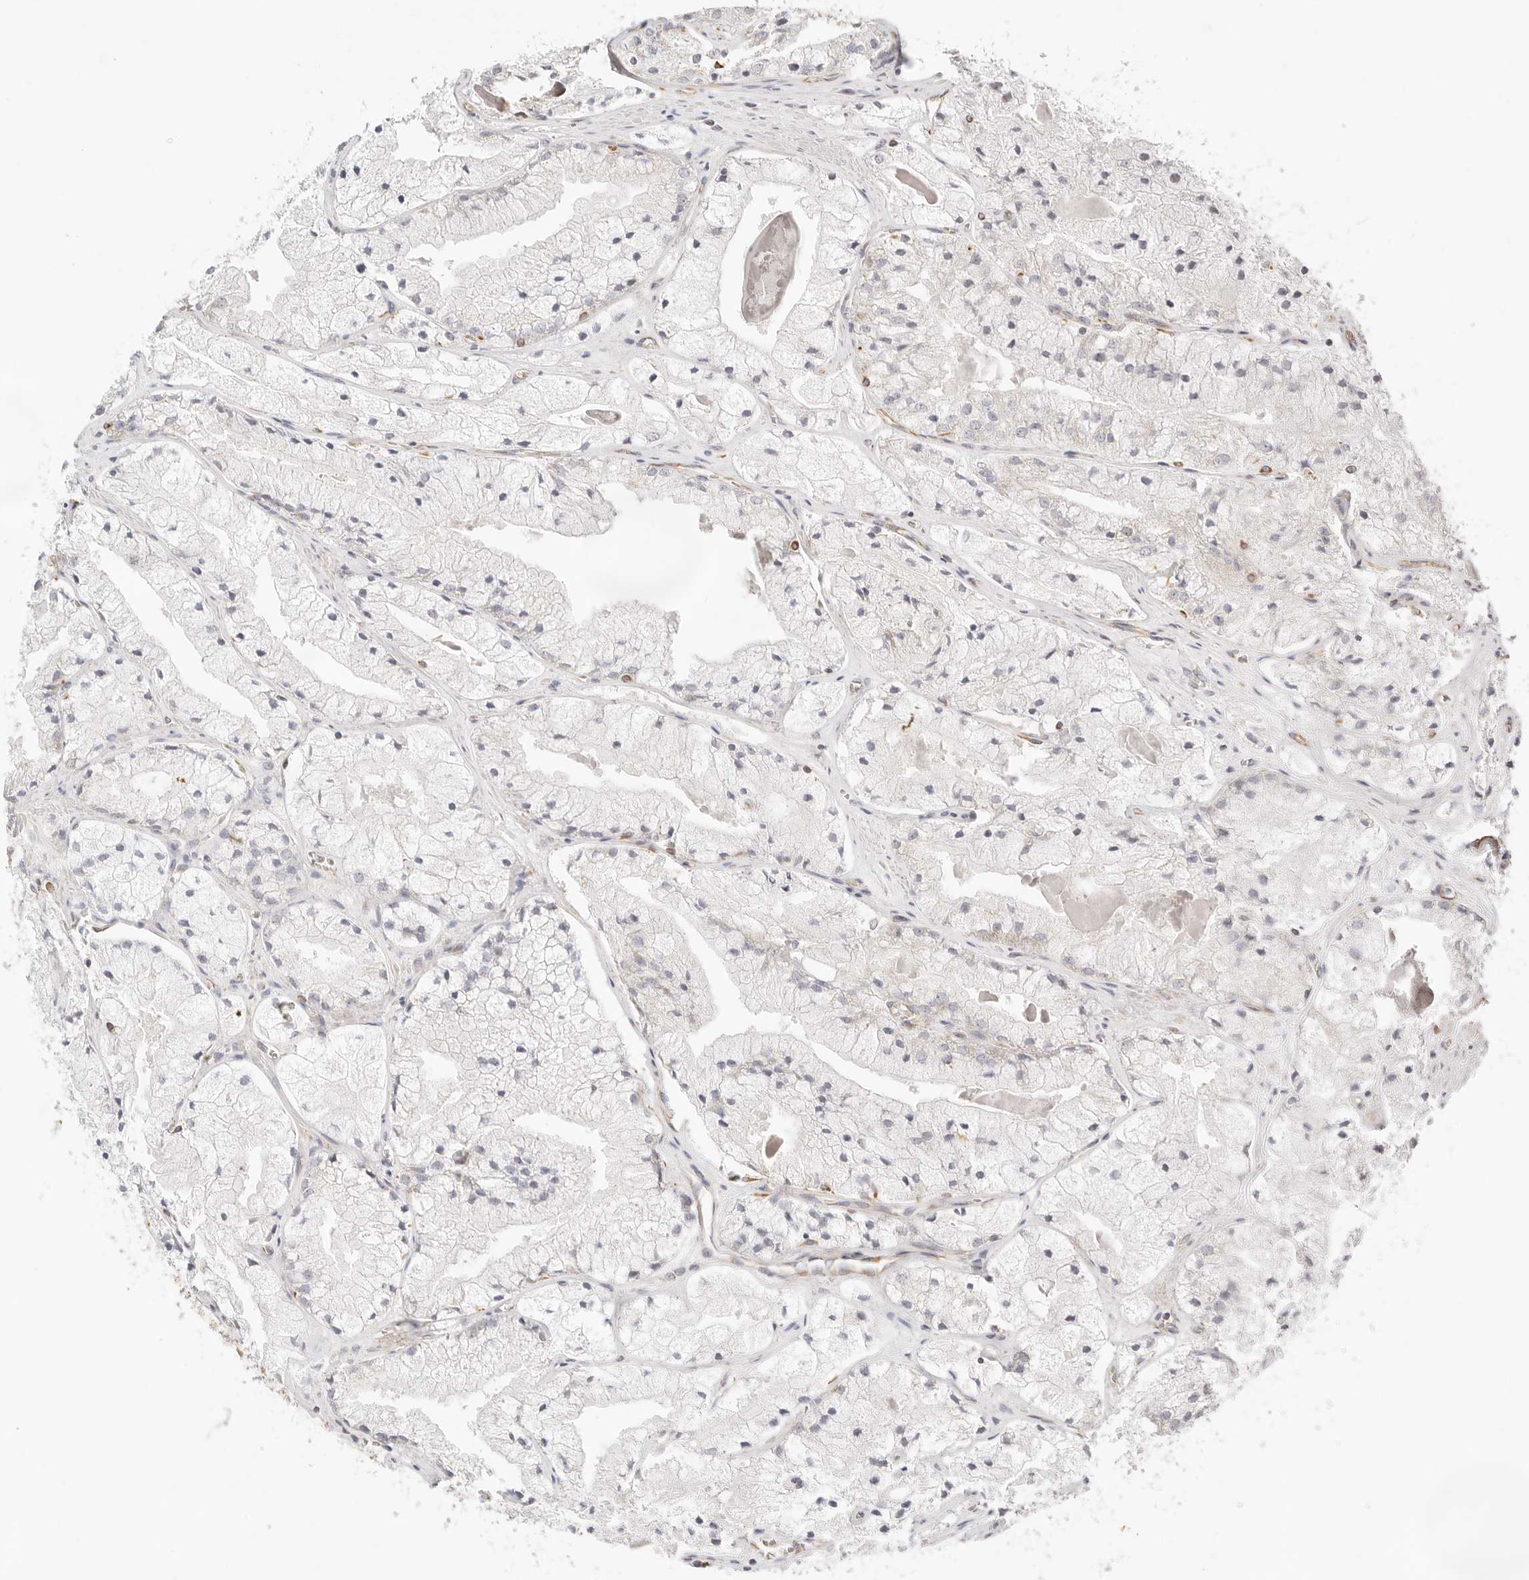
{"staining": {"intensity": "negative", "quantity": "none", "location": "none"}, "tissue": "prostate cancer", "cell_type": "Tumor cells", "image_type": "cancer", "snomed": [{"axis": "morphology", "description": "Adenocarcinoma, High grade"}, {"axis": "topography", "description": "Prostate"}], "caption": "Immunohistochemistry of human adenocarcinoma (high-grade) (prostate) reveals no staining in tumor cells.", "gene": "ZC3H11A", "patient": {"sex": "male", "age": 50}}